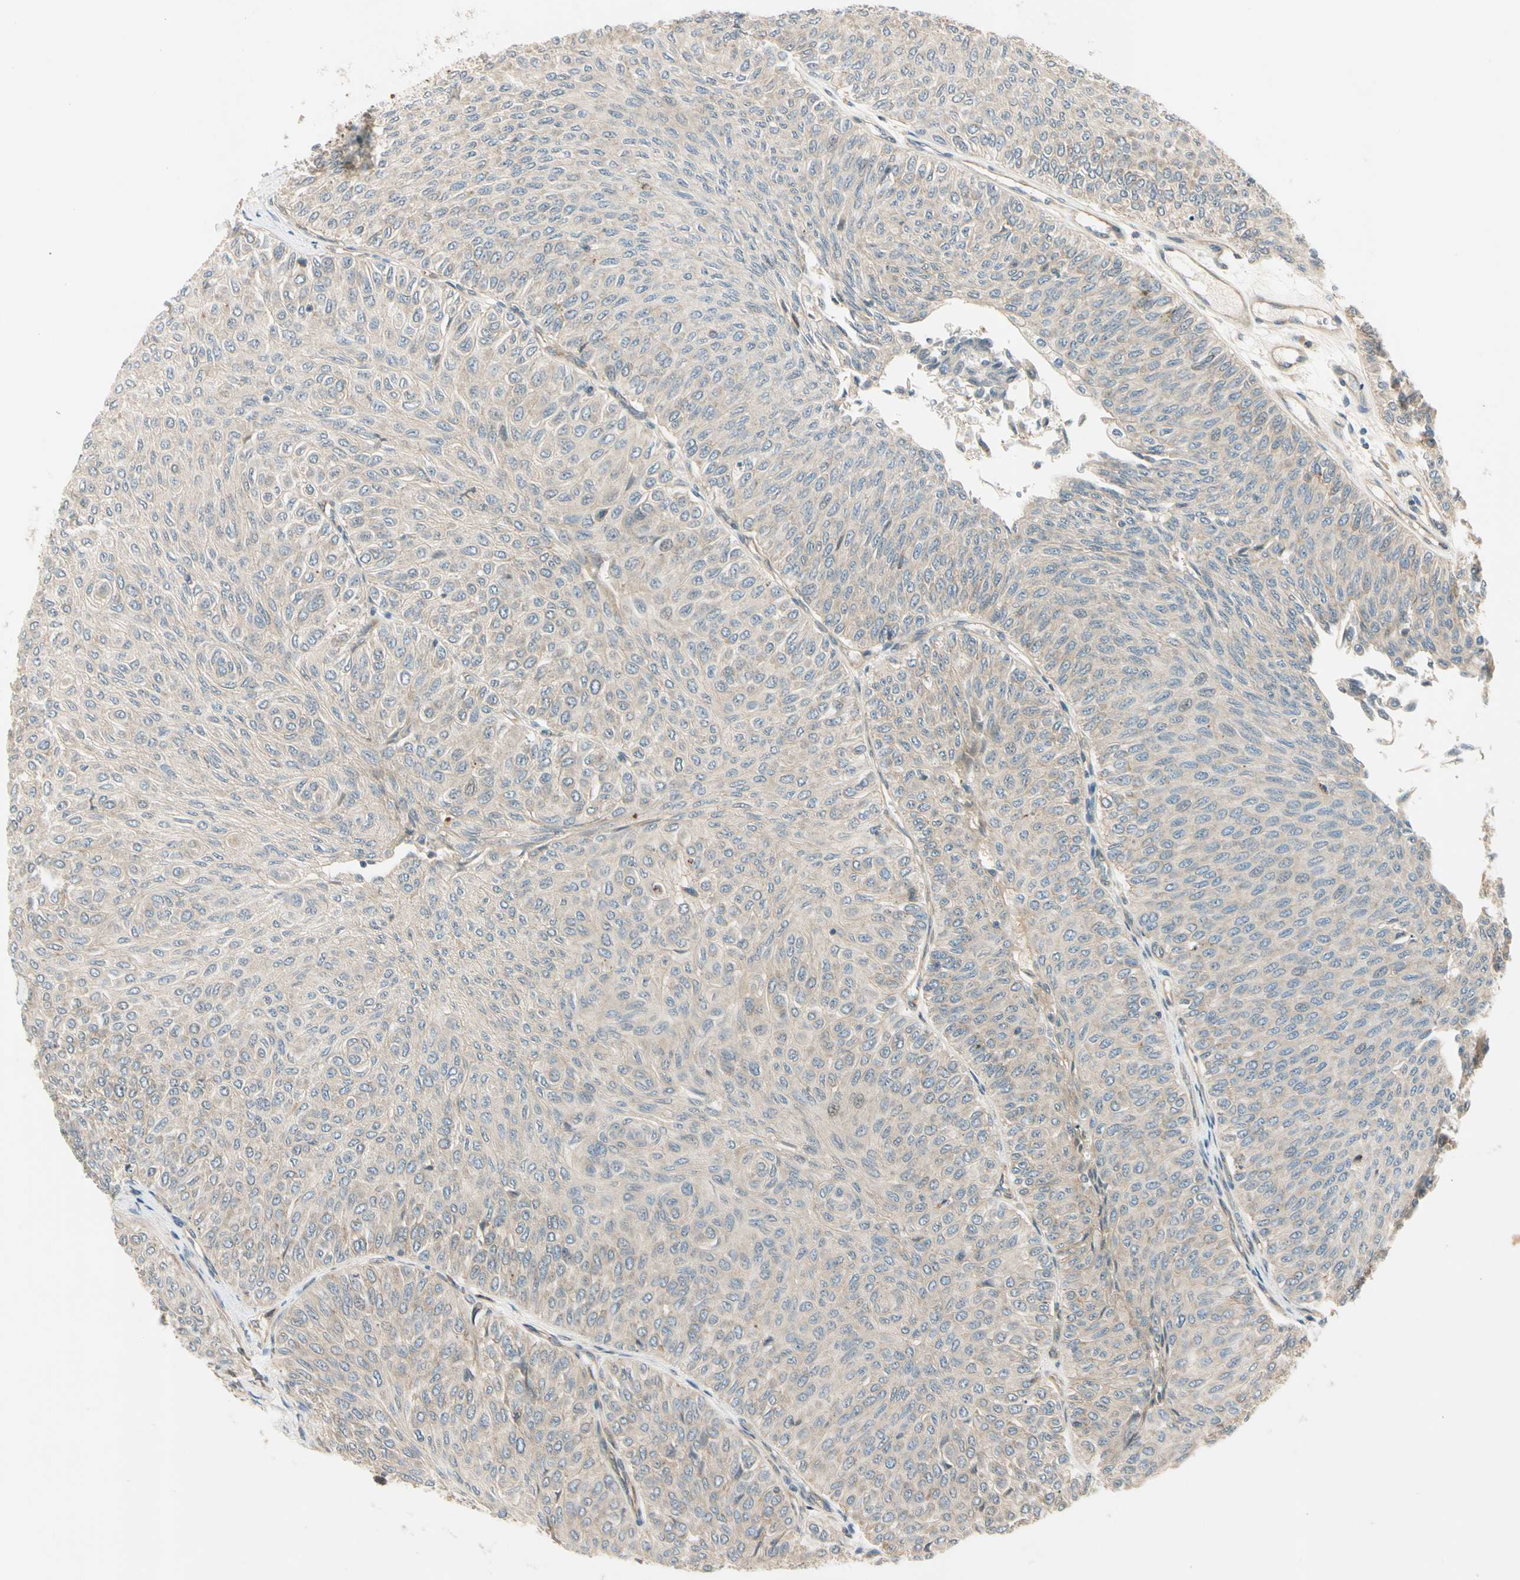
{"staining": {"intensity": "weak", "quantity": ">75%", "location": "cytoplasmic/membranous"}, "tissue": "urothelial cancer", "cell_type": "Tumor cells", "image_type": "cancer", "snomed": [{"axis": "morphology", "description": "Urothelial carcinoma, Low grade"}, {"axis": "topography", "description": "Urinary bladder"}], "caption": "DAB (3,3'-diaminobenzidine) immunohistochemical staining of urothelial cancer exhibits weak cytoplasmic/membranous protein staining in approximately >75% of tumor cells.", "gene": "ROCK2", "patient": {"sex": "male", "age": 78}}